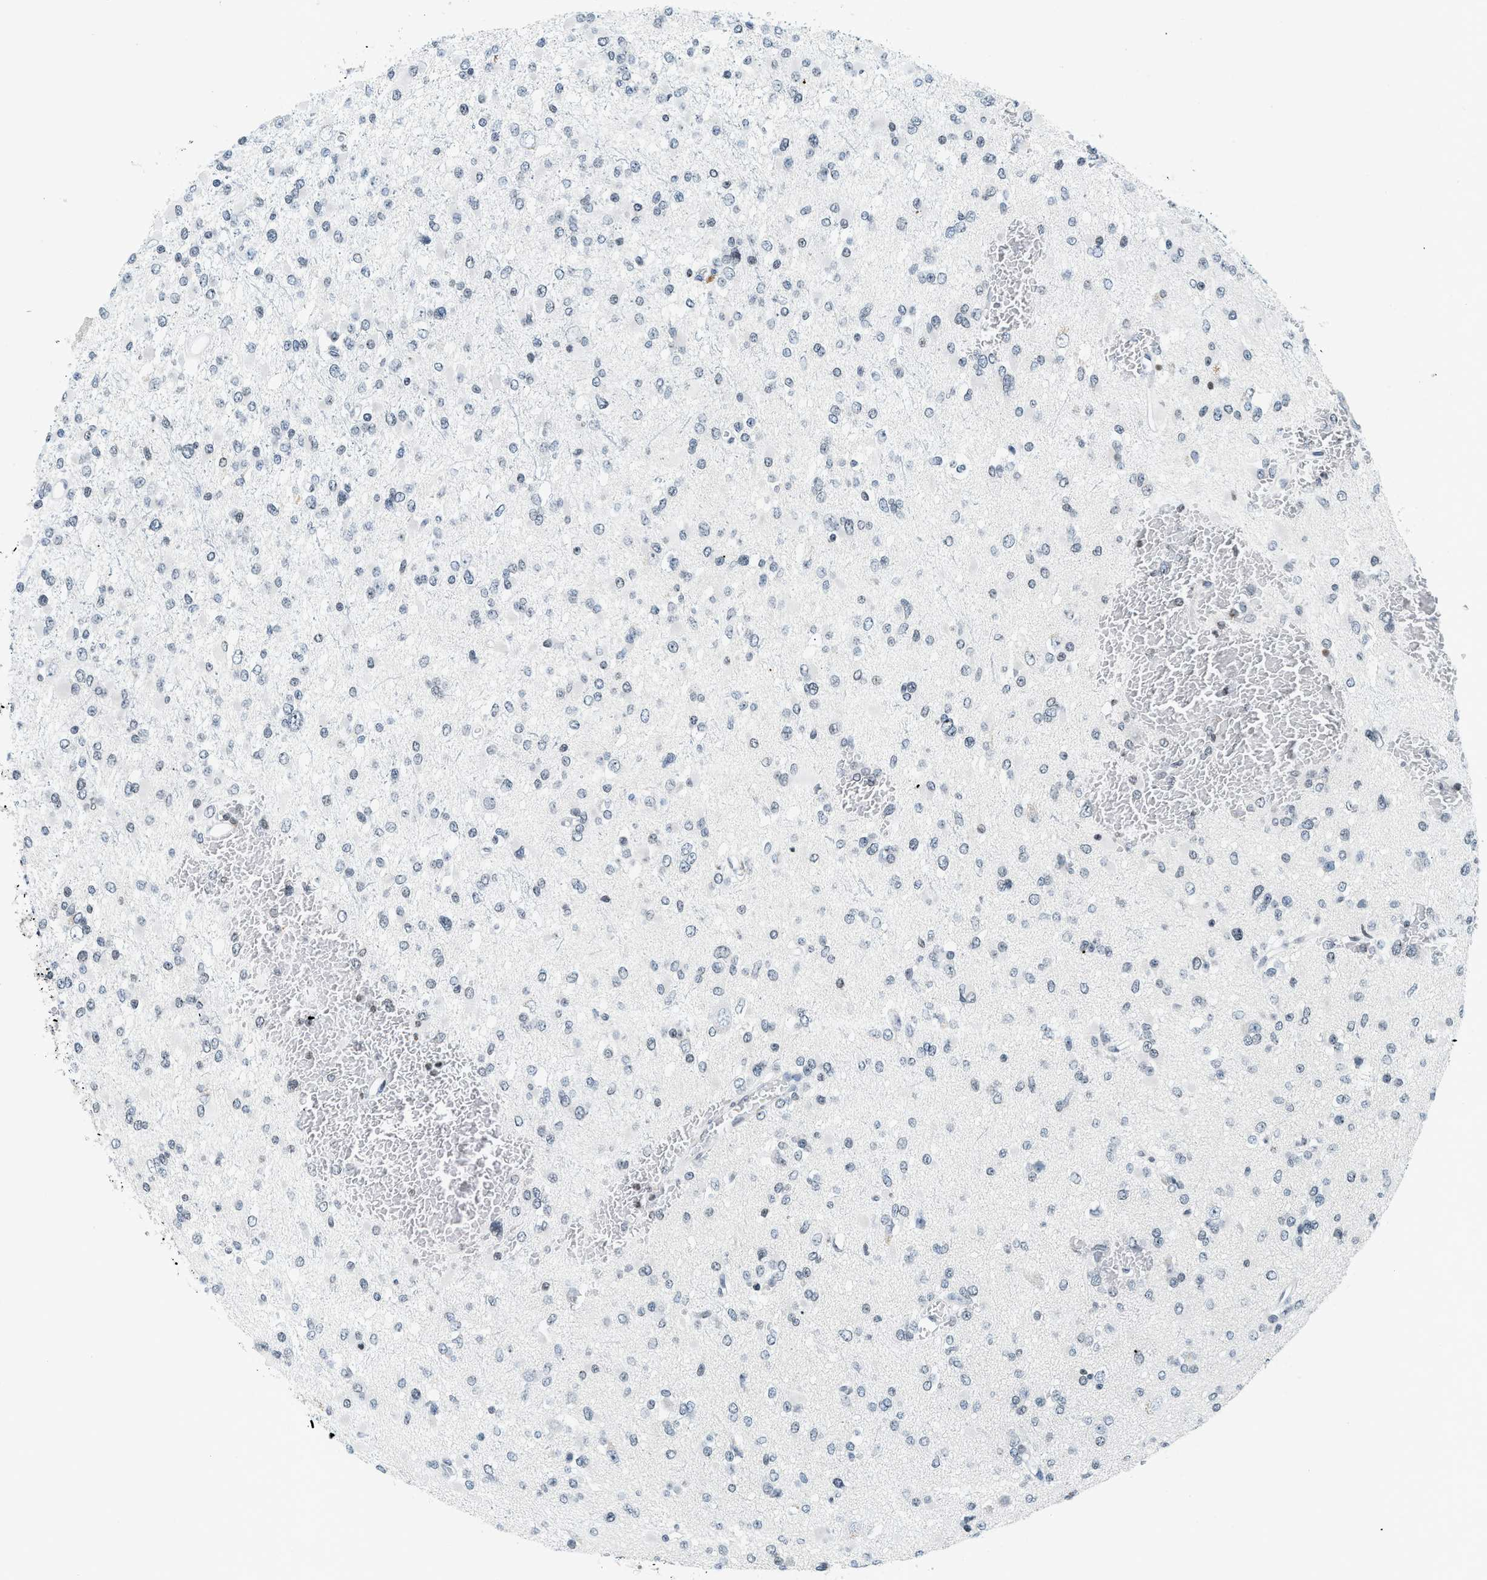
{"staining": {"intensity": "negative", "quantity": "none", "location": "none"}, "tissue": "glioma", "cell_type": "Tumor cells", "image_type": "cancer", "snomed": [{"axis": "morphology", "description": "Glioma, malignant, Low grade"}, {"axis": "topography", "description": "Brain"}], "caption": "Low-grade glioma (malignant) stained for a protein using immunohistochemistry shows no staining tumor cells.", "gene": "UVRAG", "patient": {"sex": "female", "age": 22}}